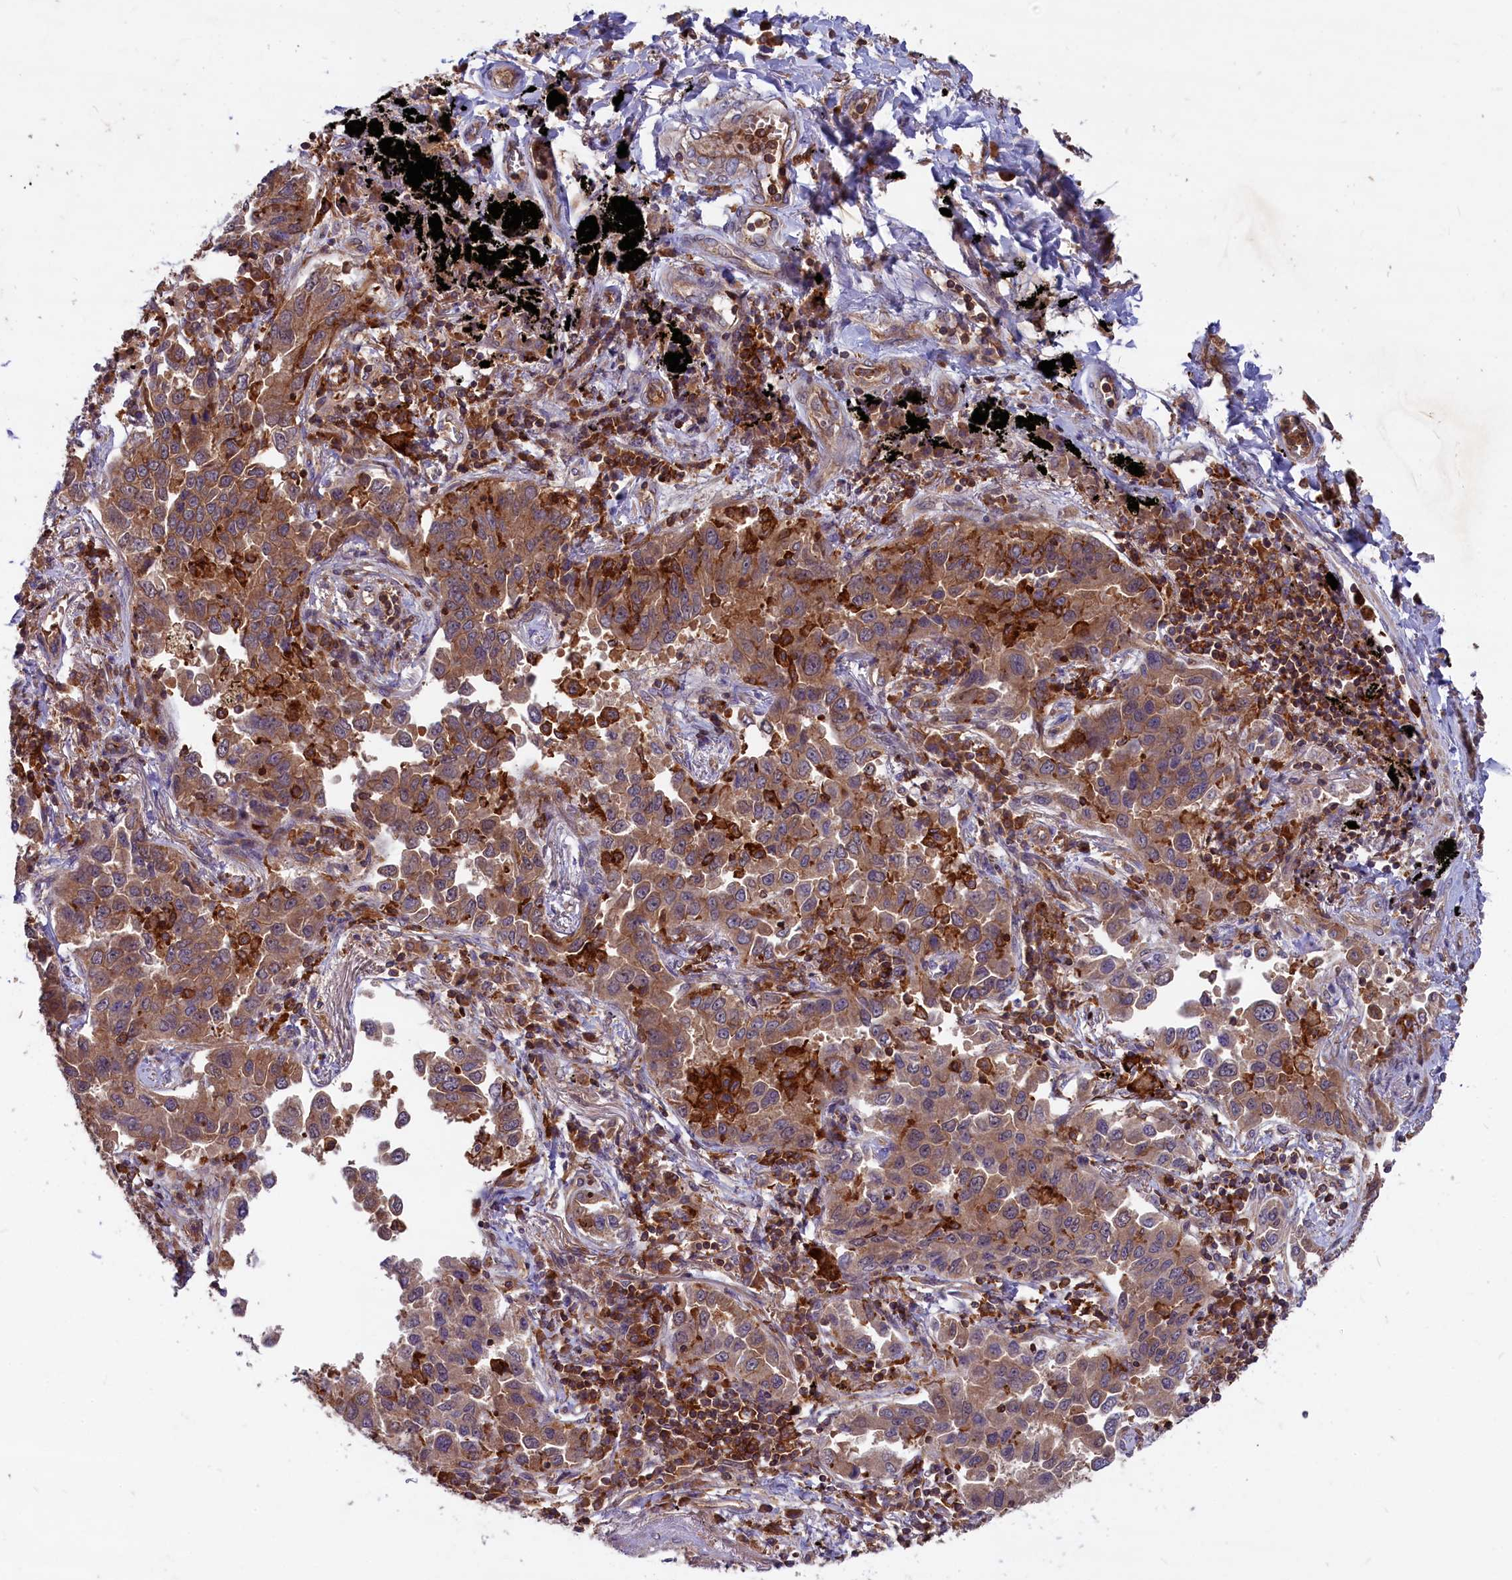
{"staining": {"intensity": "moderate", "quantity": ">75%", "location": "cytoplasmic/membranous"}, "tissue": "lung cancer", "cell_type": "Tumor cells", "image_type": "cancer", "snomed": [{"axis": "morphology", "description": "Adenocarcinoma, NOS"}, {"axis": "topography", "description": "Lung"}], "caption": "Immunohistochemistry image of human lung cancer stained for a protein (brown), which demonstrates medium levels of moderate cytoplasmic/membranous staining in approximately >75% of tumor cells.", "gene": "MYO9B", "patient": {"sex": "male", "age": 67}}